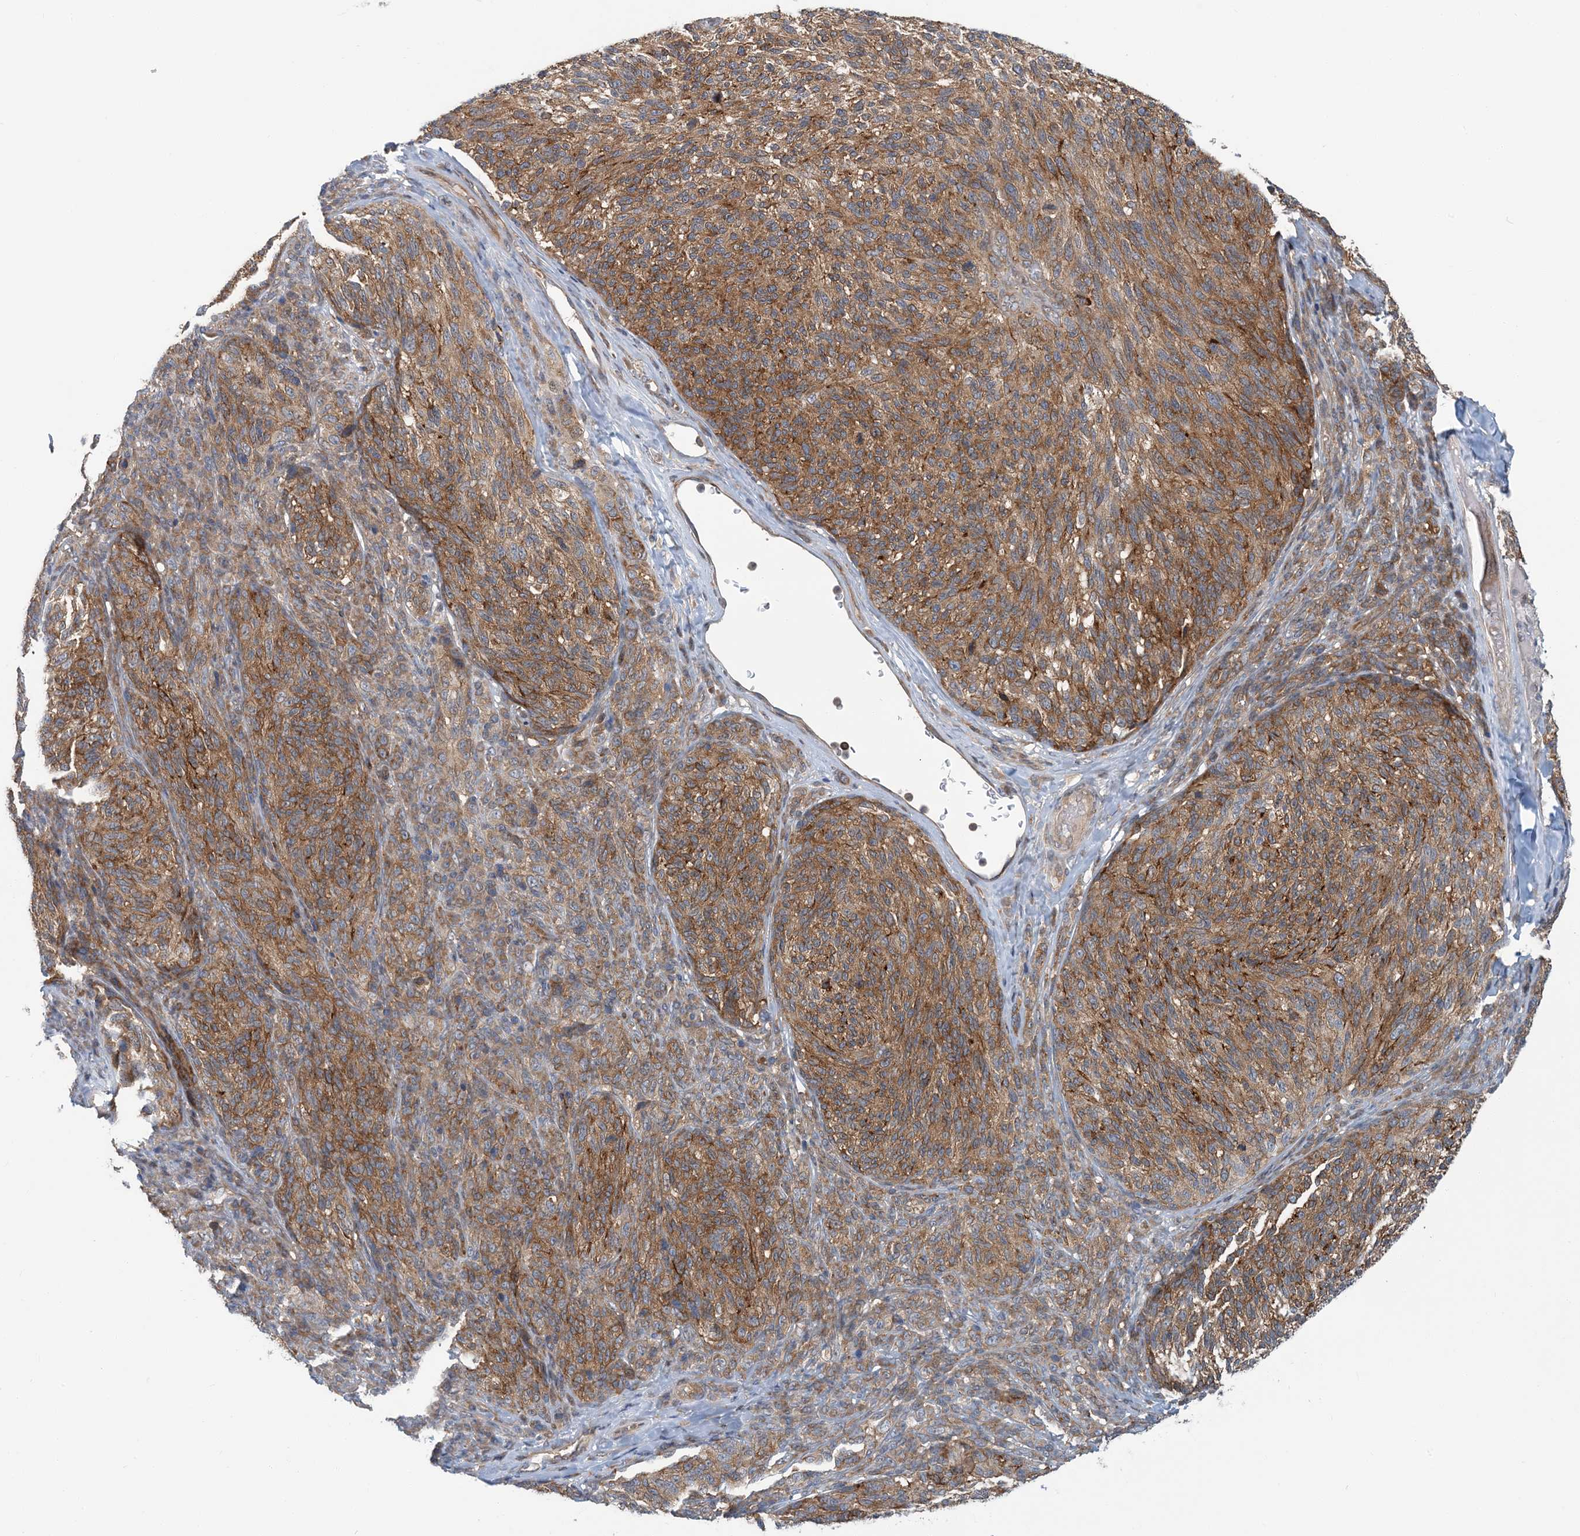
{"staining": {"intensity": "strong", "quantity": ">75%", "location": "cytoplasmic/membranous"}, "tissue": "melanoma", "cell_type": "Tumor cells", "image_type": "cancer", "snomed": [{"axis": "morphology", "description": "Malignant melanoma, NOS"}, {"axis": "topography", "description": "Skin"}], "caption": "Immunohistochemical staining of melanoma displays strong cytoplasmic/membranous protein staining in about >75% of tumor cells.", "gene": "ATP13A2", "patient": {"sex": "female", "age": 73}}